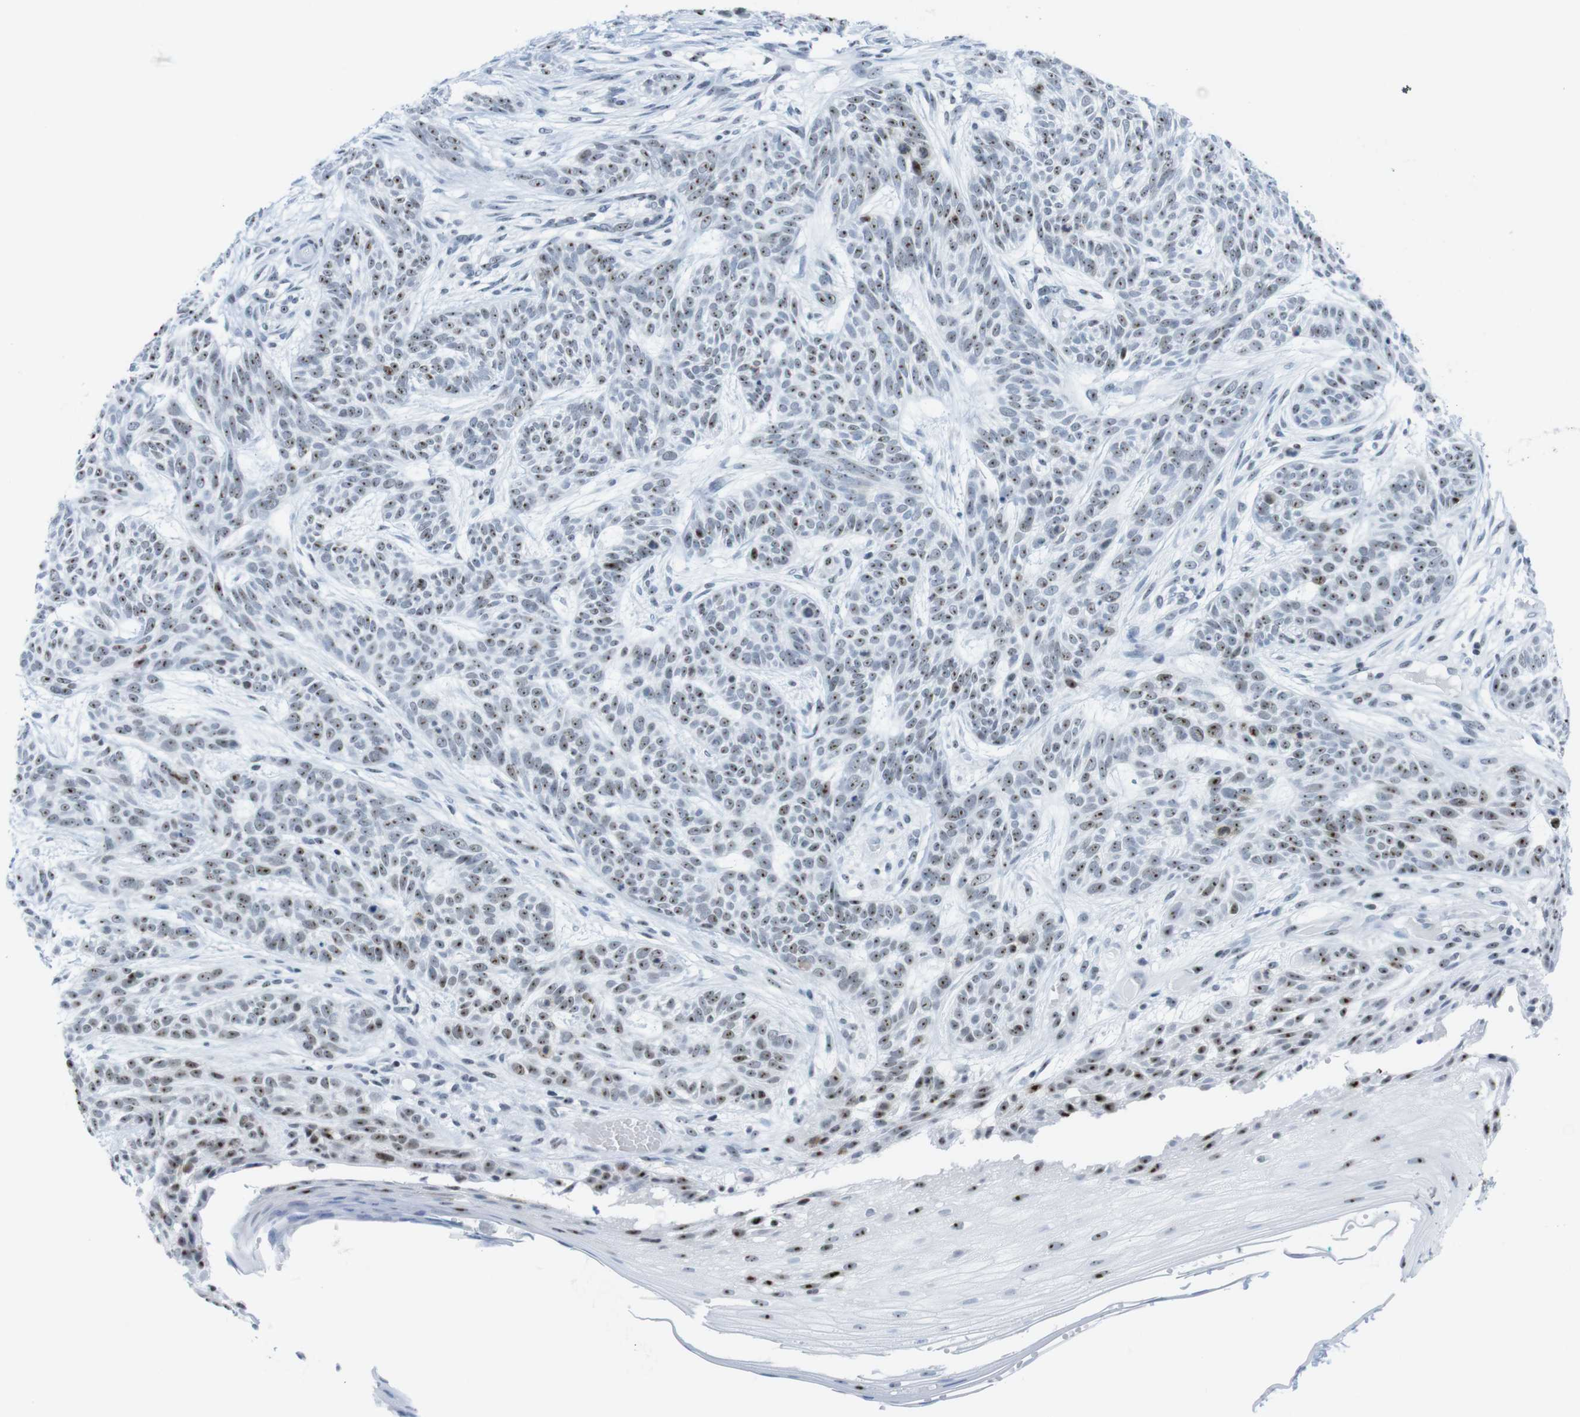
{"staining": {"intensity": "moderate", "quantity": ">75%", "location": "nuclear"}, "tissue": "skin cancer", "cell_type": "Tumor cells", "image_type": "cancer", "snomed": [{"axis": "morphology", "description": "Basal cell carcinoma"}, {"axis": "topography", "description": "Skin"}], "caption": "A medium amount of moderate nuclear expression is present in approximately >75% of tumor cells in skin basal cell carcinoma tissue.", "gene": "NIFK", "patient": {"sex": "female", "age": 59}}